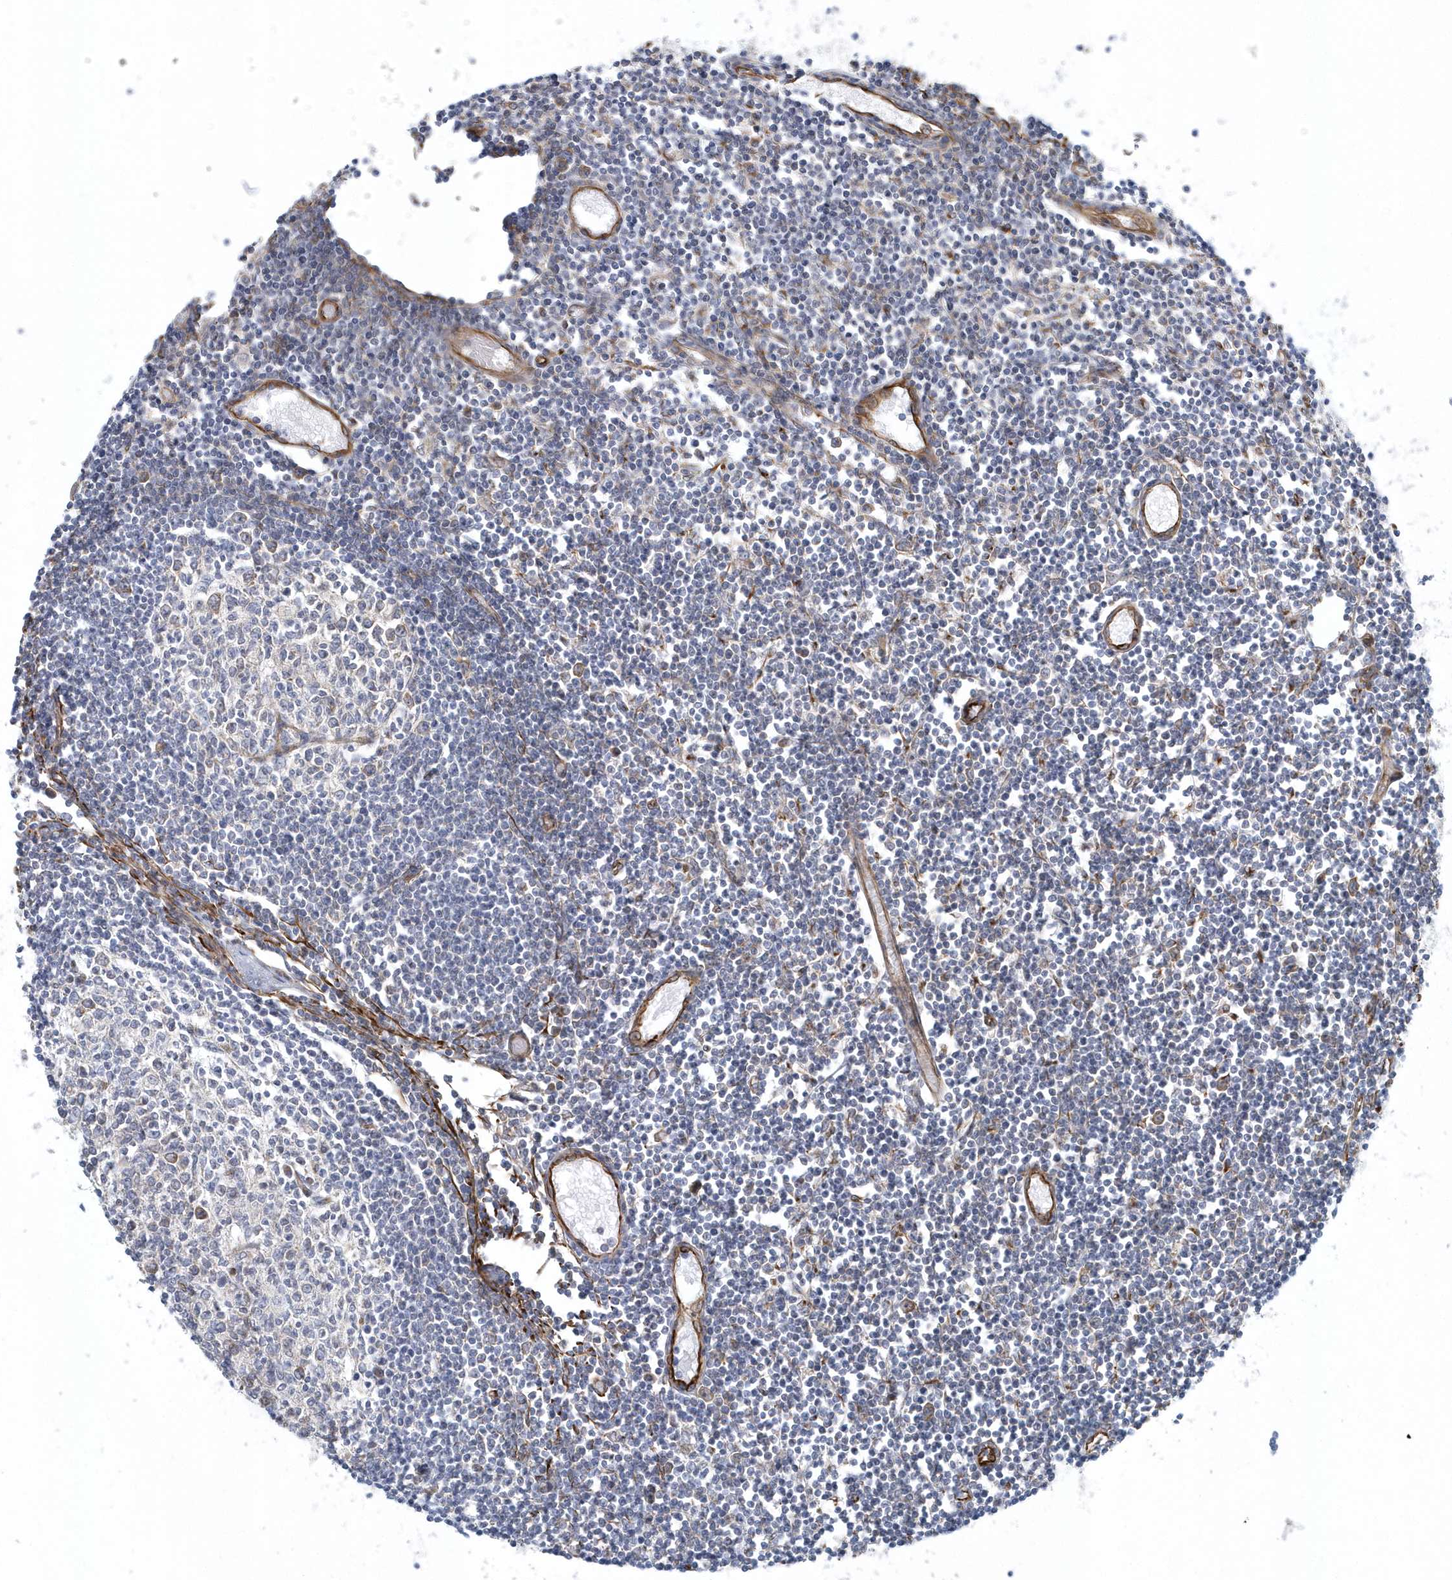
{"staining": {"intensity": "weak", "quantity": "<25%", "location": "cytoplasmic/membranous"}, "tissue": "lymph node", "cell_type": "Germinal center cells", "image_type": "normal", "snomed": [{"axis": "morphology", "description": "Normal tissue, NOS"}, {"axis": "topography", "description": "Lymph node"}], "caption": "Immunohistochemistry (IHC) histopathology image of normal lymph node: human lymph node stained with DAB (3,3'-diaminobenzidine) displays no significant protein expression in germinal center cells.", "gene": "GPR152", "patient": {"sex": "female", "age": 11}}